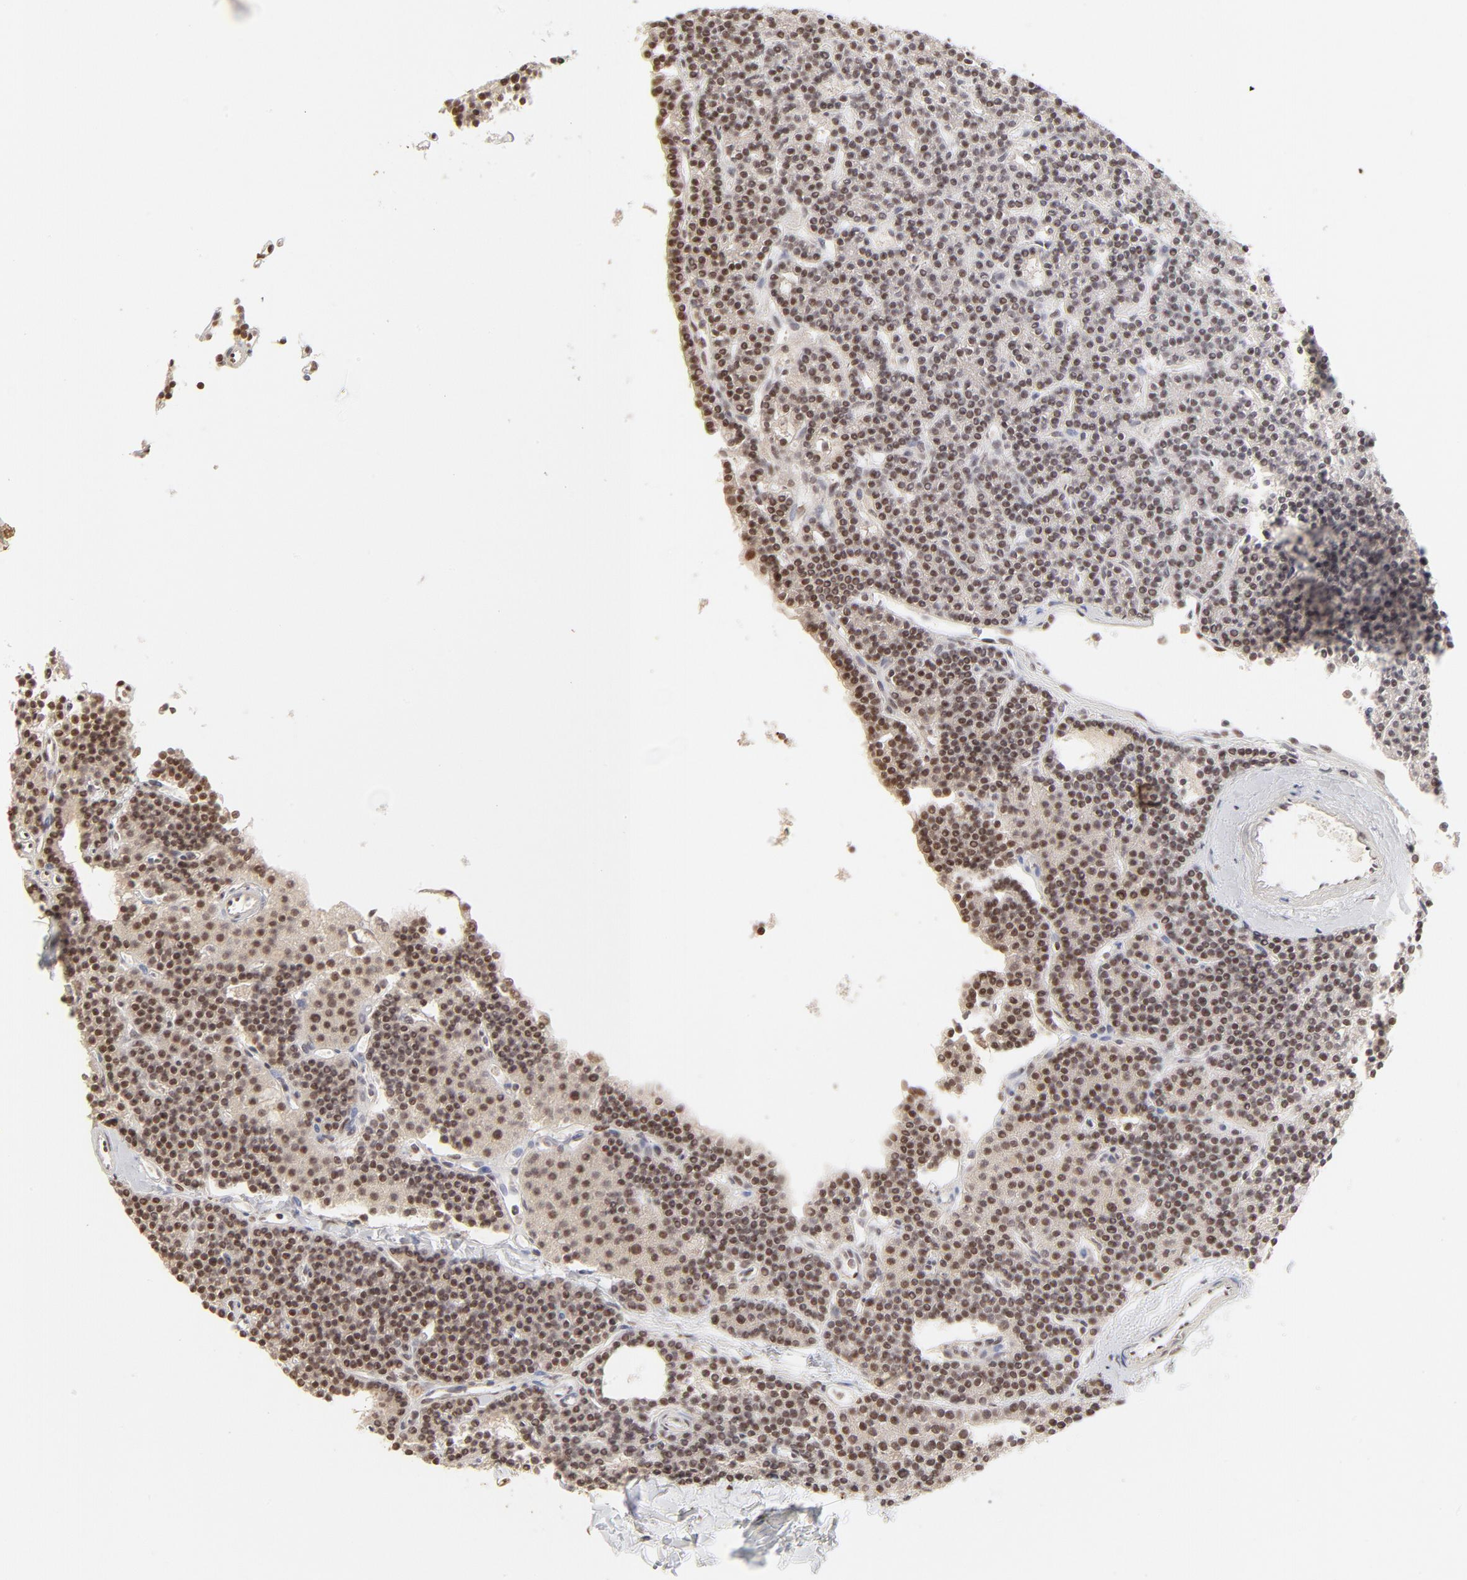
{"staining": {"intensity": "moderate", "quantity": ">75%", "location": "nuclear"}, "tissue": "parathyroid gland", "cell_type": "Glandular cells", "image_type": "normal", "snomed": [{"axis": "morphology", "description": "Normal tissue, NOS"}, {"axis": "topography", "description": "Parathyroid gland"}], "caption": "This is a micrograph of IHC staining of benign parathyroid gland, which shows moderate positivity in the nuclear of glandular cells.", "gene": "PBX1", "patient": {"sex": "female", "age": 45}}